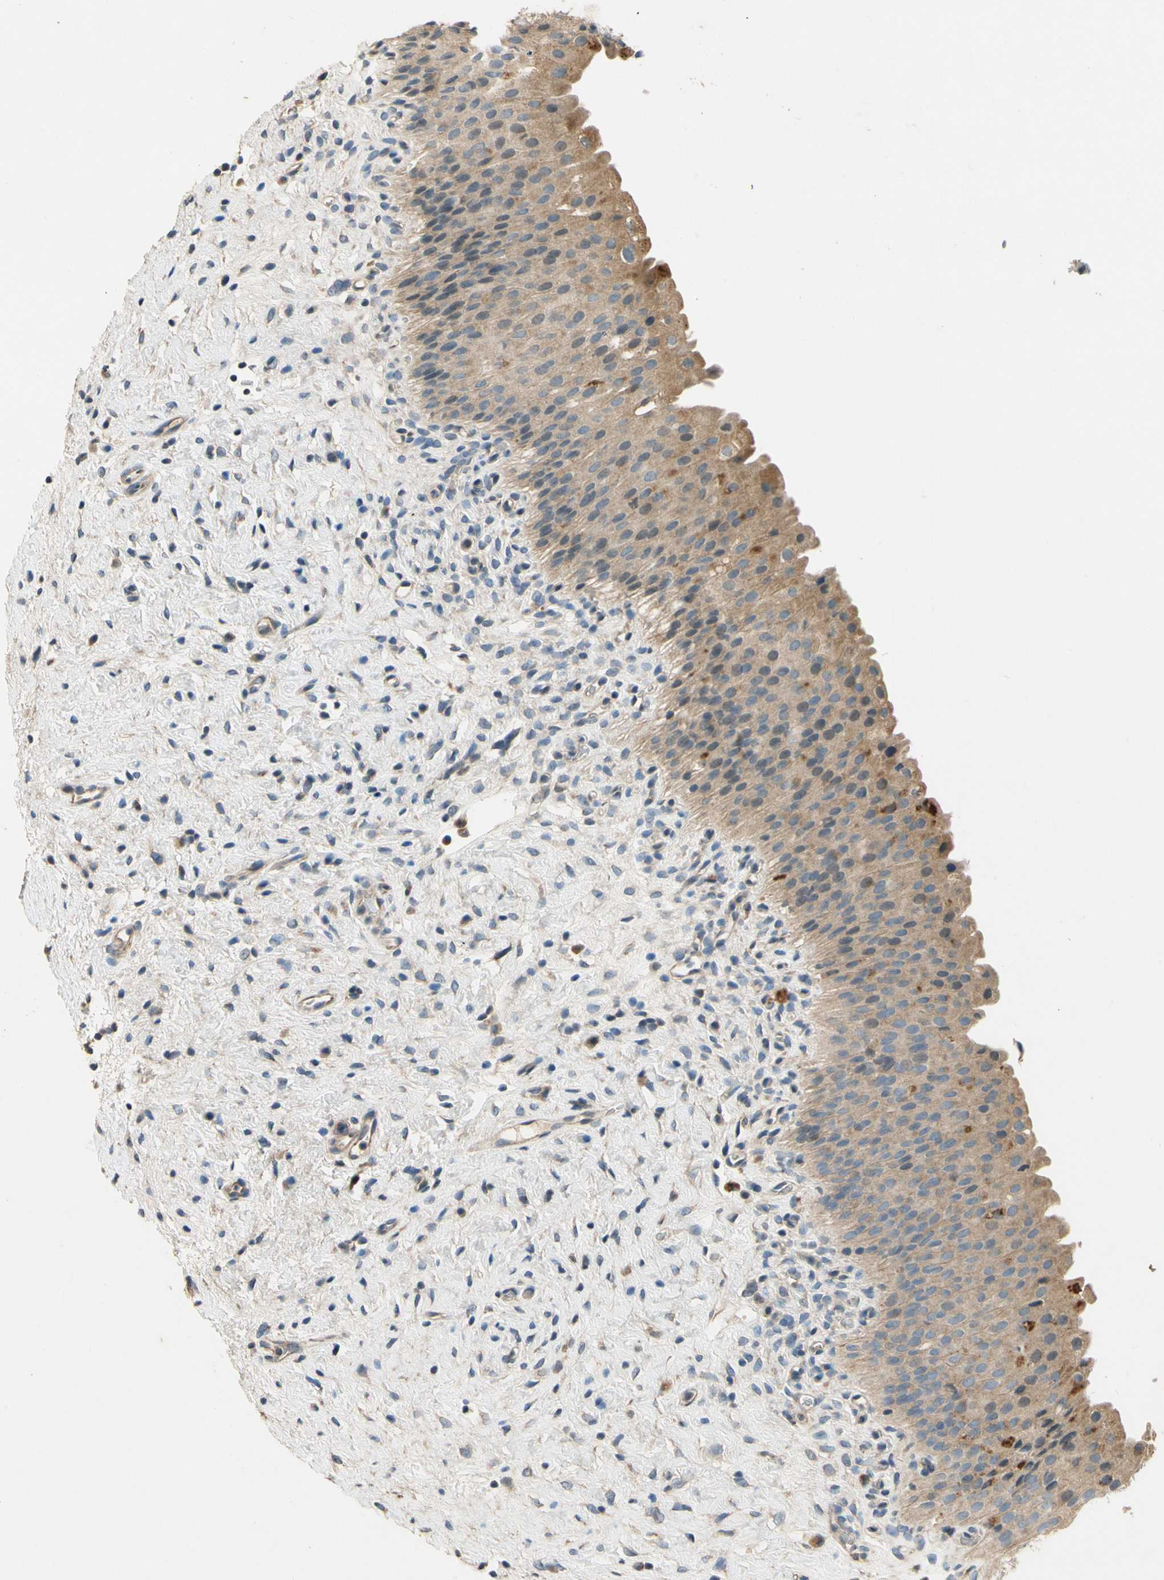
{"staining": {"intensity": "weak", "quantity": ">75%", "location": "cytoplasmic/membranous"}, "tissue": "urinary bladder", "cell_type": "Urothelial cells", "image_type": "normal", "snomed": [{"axis": "morphology", "description": "Normal tissue, NOS"}, {"axis": "morphology", "description": "Urothelial carcinoma, High grade"}, {"axis": "topography", "description": "Urinary bladder"}], "caption": "Weak cytoplasmic/membranous expression is identified in about >75% of urothelial cells in benign urinary bladder. Nuclei are stained in blue.", "gene": "ALKBH3", "patient": {"sex": "male", "age": 46}}